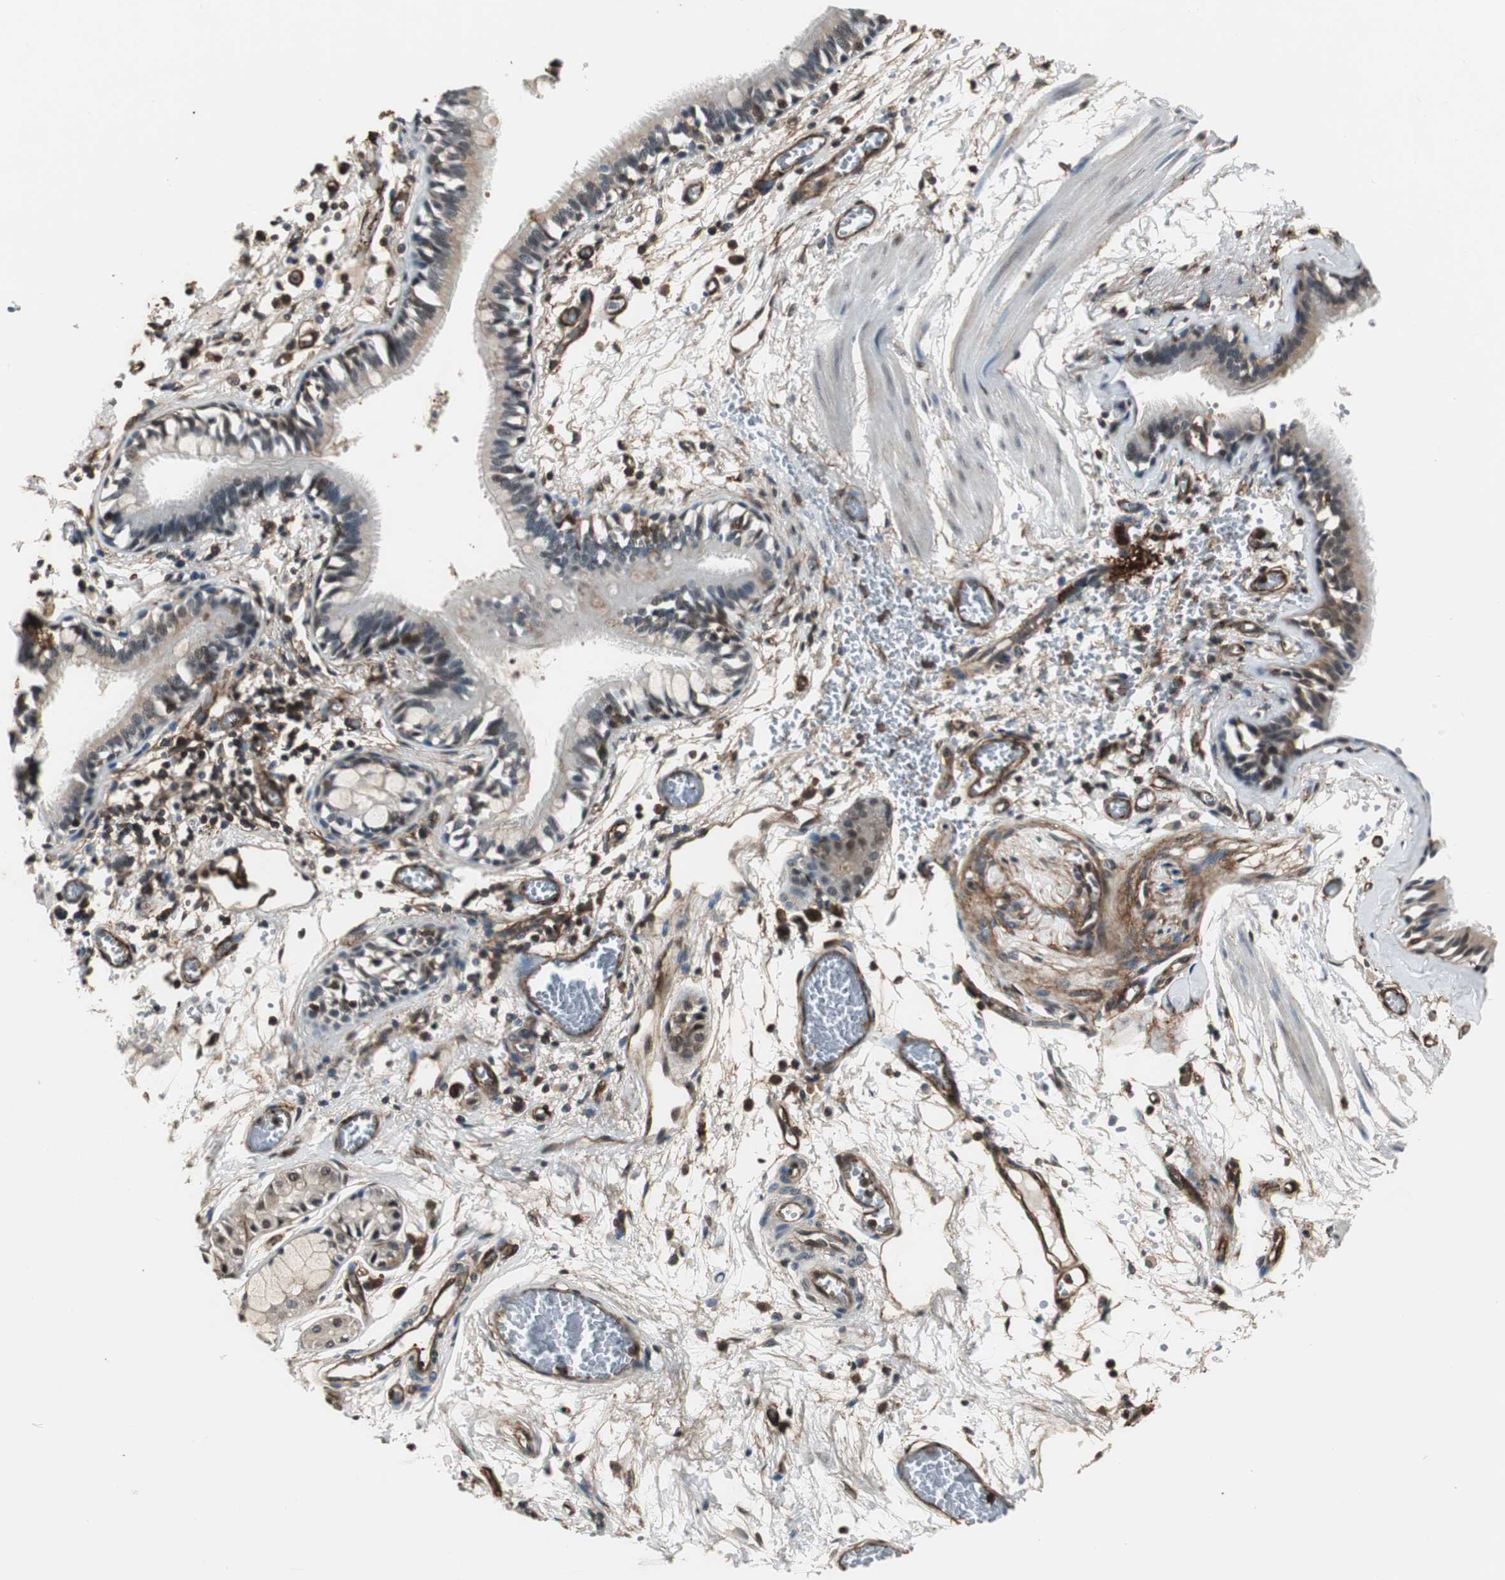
{"staining": {"intensity": "moderate", "quantity": ">75%", "location": "cytoplasmic/membranous"}, "tissue": "bronchus", "cell_type": "Respiratory epithelial cells", "image_type": "normal", "snomed": [{"axis": "morphology", "description": "Normal tissue, NOS"}, {"axis": "topography", "description": "Bronchus"}, {"axis": "topography", "description": "Lung"}], "caption": "A high-resolution image shows immunohistochemistry staining of unremarkable bronchus, which reveals moderate cytoplasmic/membranous expression in approximately >75% of respiratory epithelial cells. (Stains: DAB in brown, nuclei in blue, Microscopy: brightfield microscopy at high magnification).", "gene": "PTPN11", "patient": {"sex": "female", "age": 56}}